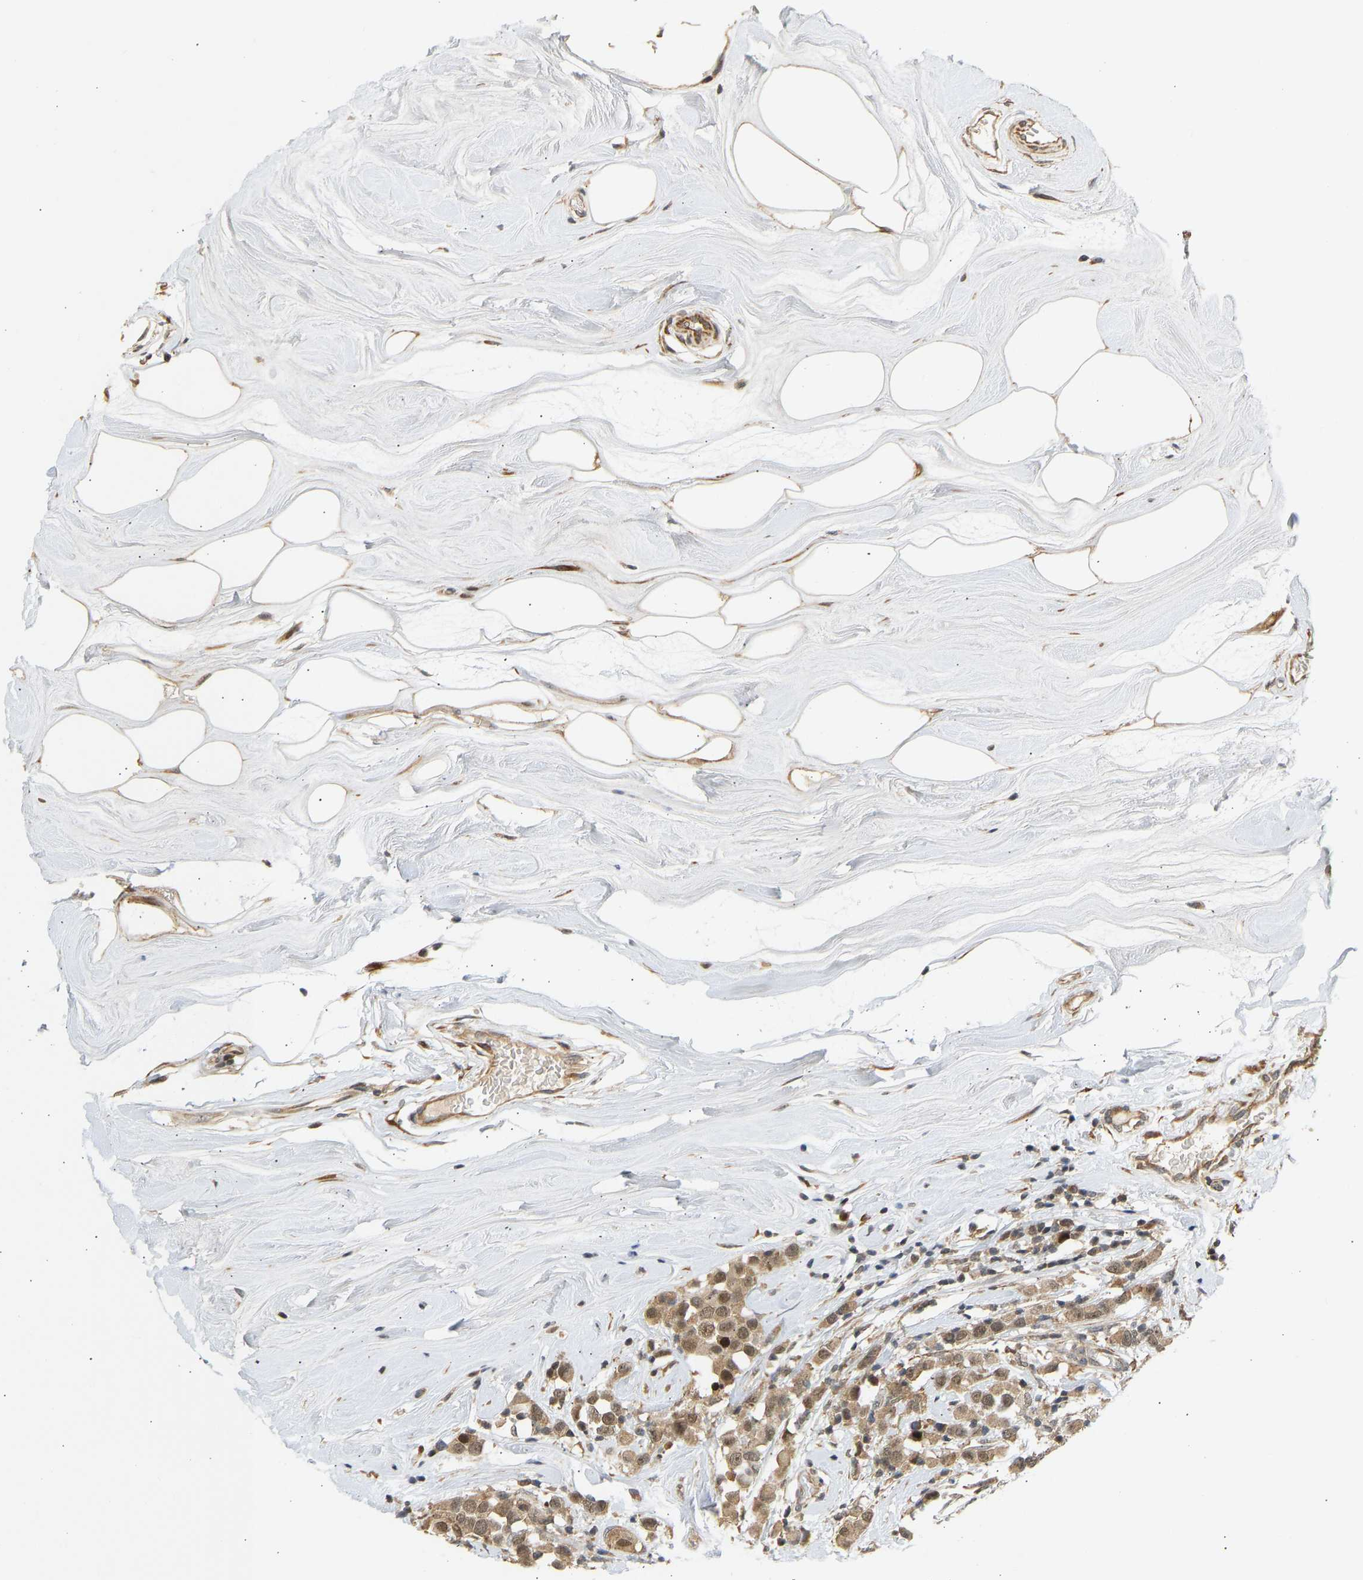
{"staining": {"intensity": "moderate", "quantity": ">75%", "location": "cytoplasmic/membranous,nuclear"}, "tissue": "breast cancer", "cell_type": "Tumor cells", "image_type": "cancer", "snomed": [{"axis": "morphology", "description": "Duct carcinoma"}, {"axis": "topography", "description": "Breast"}], "caption": "DAB immunohistochemical staining of breast cancer (infiltrating ductal carcinoma) exhibits moderate cytoplasmic/membranous and nuclear protein expression in about >75% of tumor cells.", "gene": "BAG1", "patient": {"sex": "female", "age": 61}}